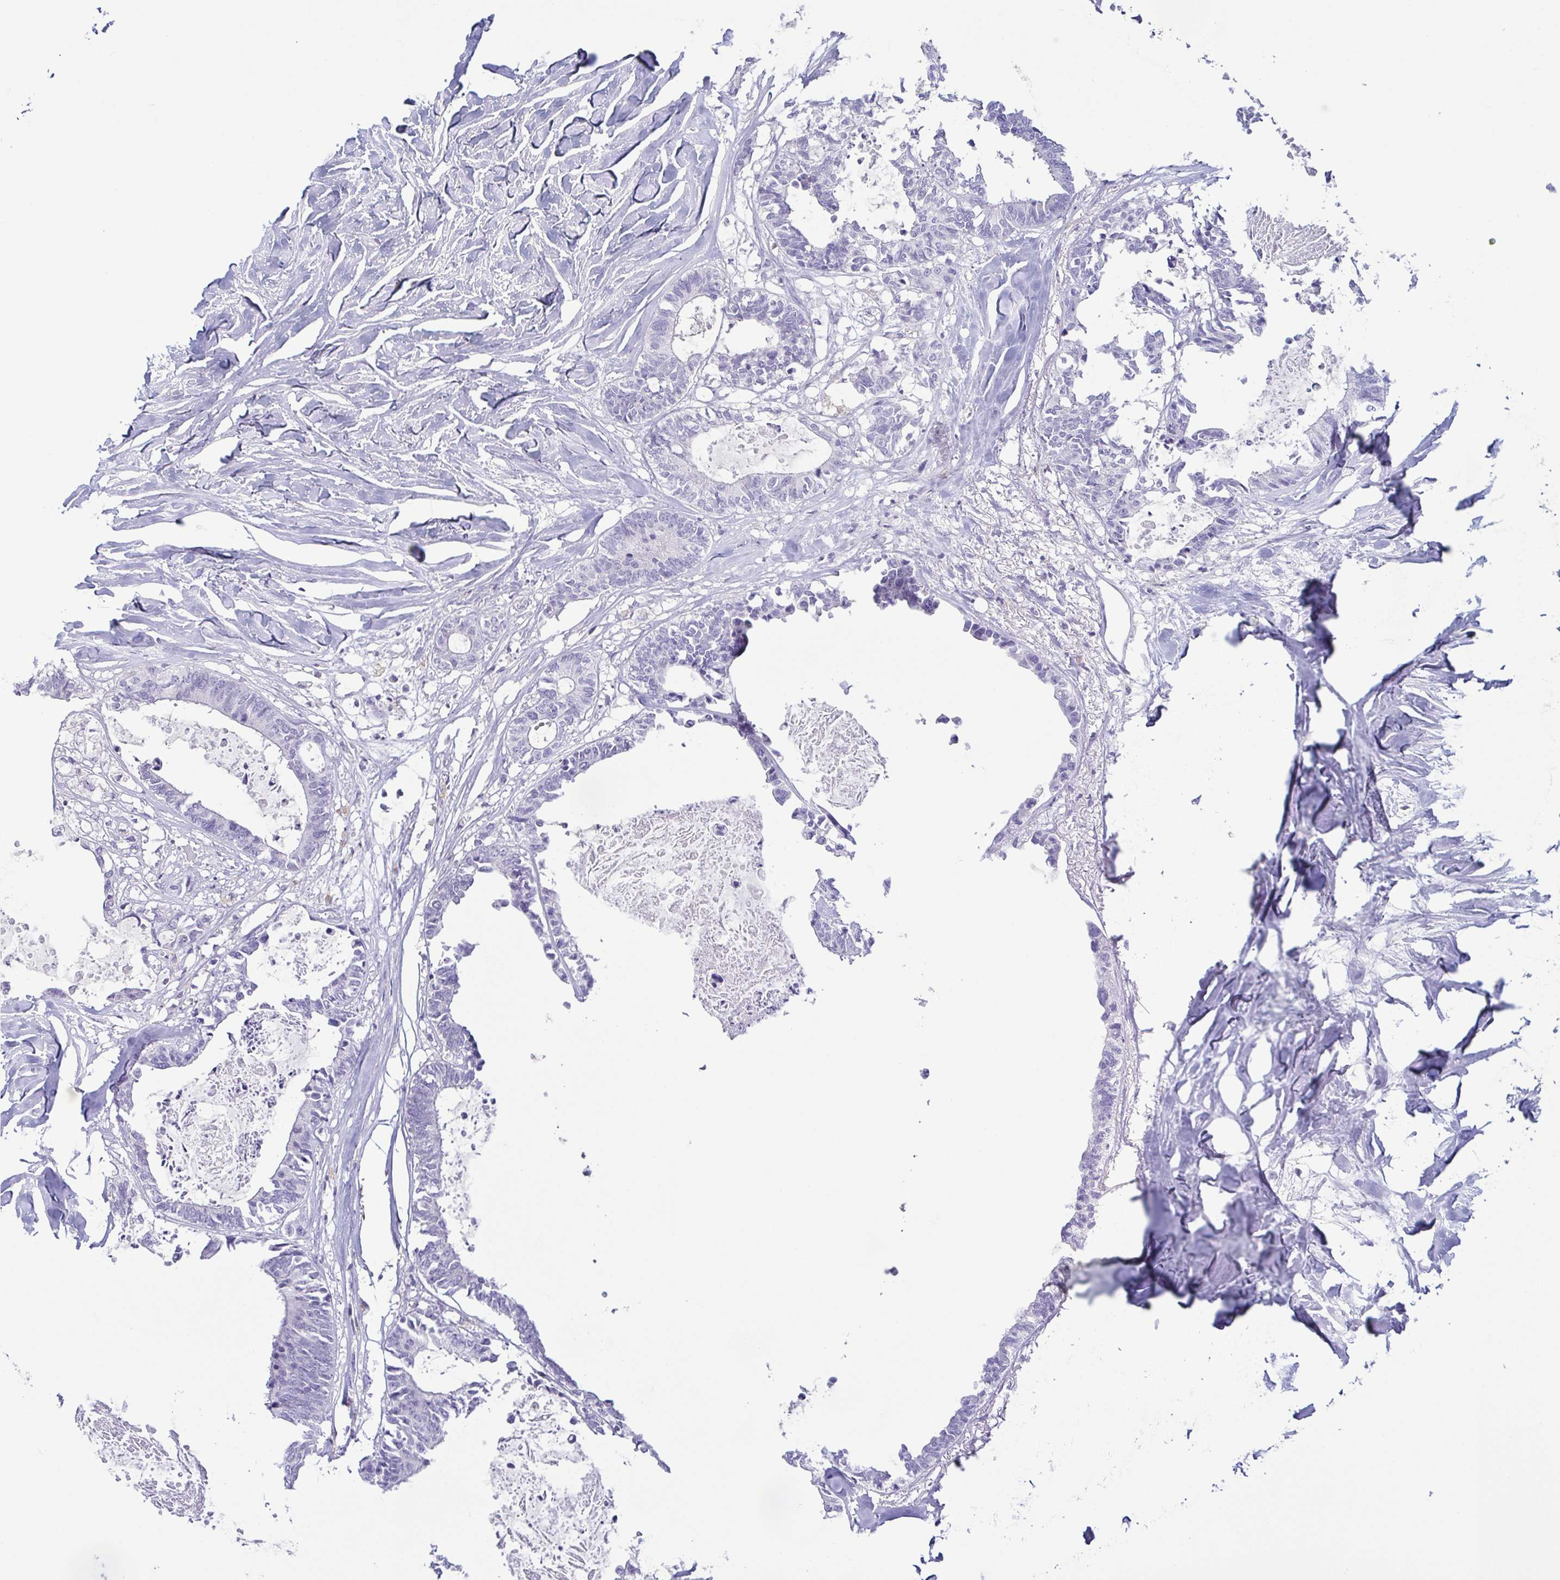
{"staining": {"intensity": "negative", "quantity": "none", "location": "none"}, "tissue": "colorectal cancer", "cell_type": "Tumor cells", "image_type": "cancer", "snomed": [{"axis": "morphology", "description": "Adenocarcinoma, NOS"}, {"axis": "topography", "description": "Colon"}, {"axis": "topography", "description": "Rectum"}], "caption": "There is no significant staining in tumor cells of colorectal cancer (adenocarcinoma).", "gene": "ATP6V1G2", "patient": {"sex": "male", "age": 57}}